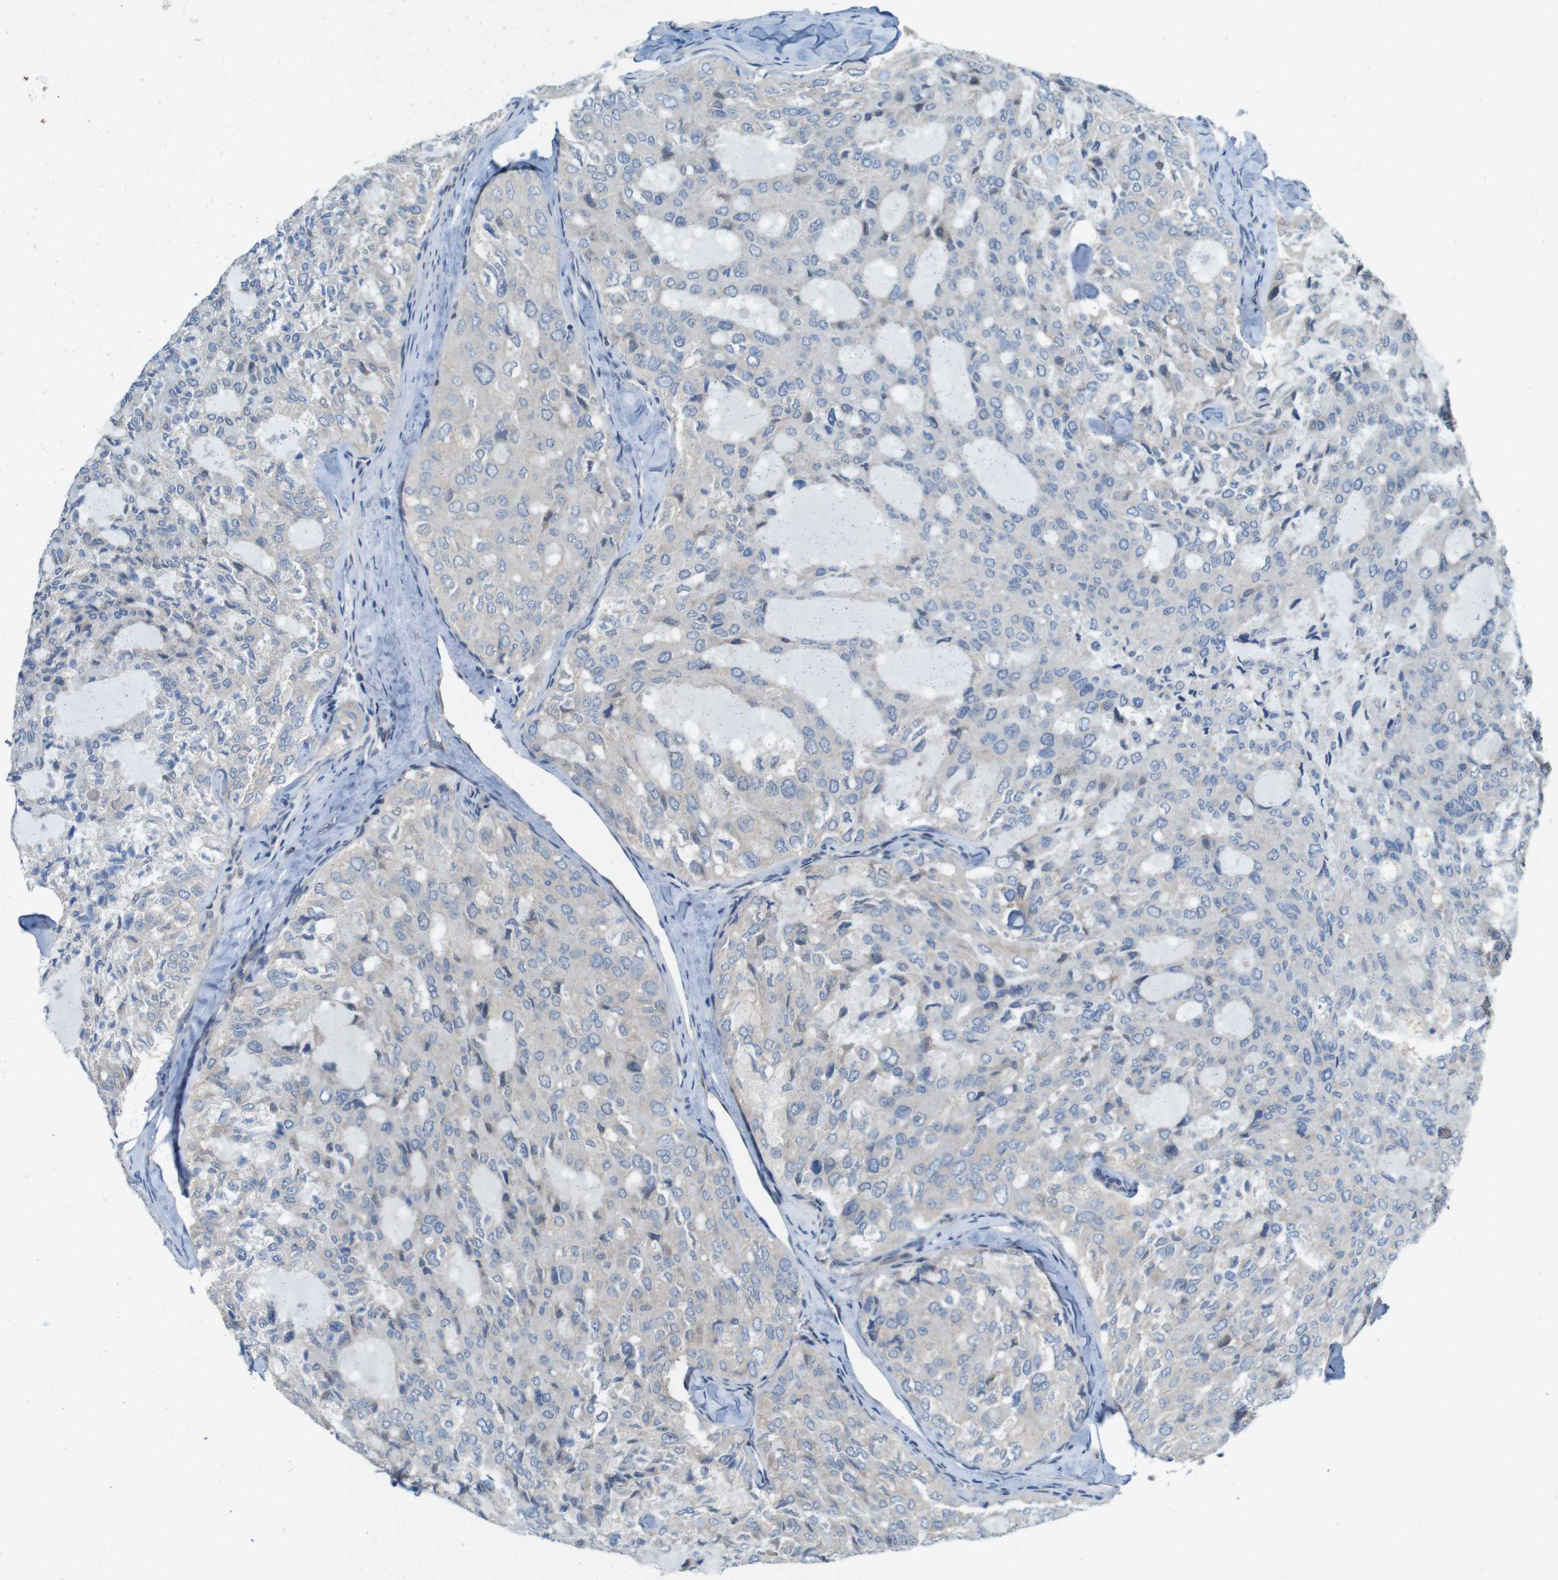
{"staining": {"intensity": "negative", "quantity": "none", "location": "none"}, "tissue": "thyroid cancer", "cell_type": "Tumor cells", "image_type": "cancer", "snomed": [{"axis": "morphology", "description": "Follicular adenoma carcinoma, NOS"}, {"axis": "topography", "description": "Thyroid gland"}], "caption": "High power microscopy histopathology image of an immunohistochemistry histopathology image of thyroid cancer, revealing no significant expression in tumor cells.", "gene": "SKI", "patient": {"sex": "male", "age": 75}}